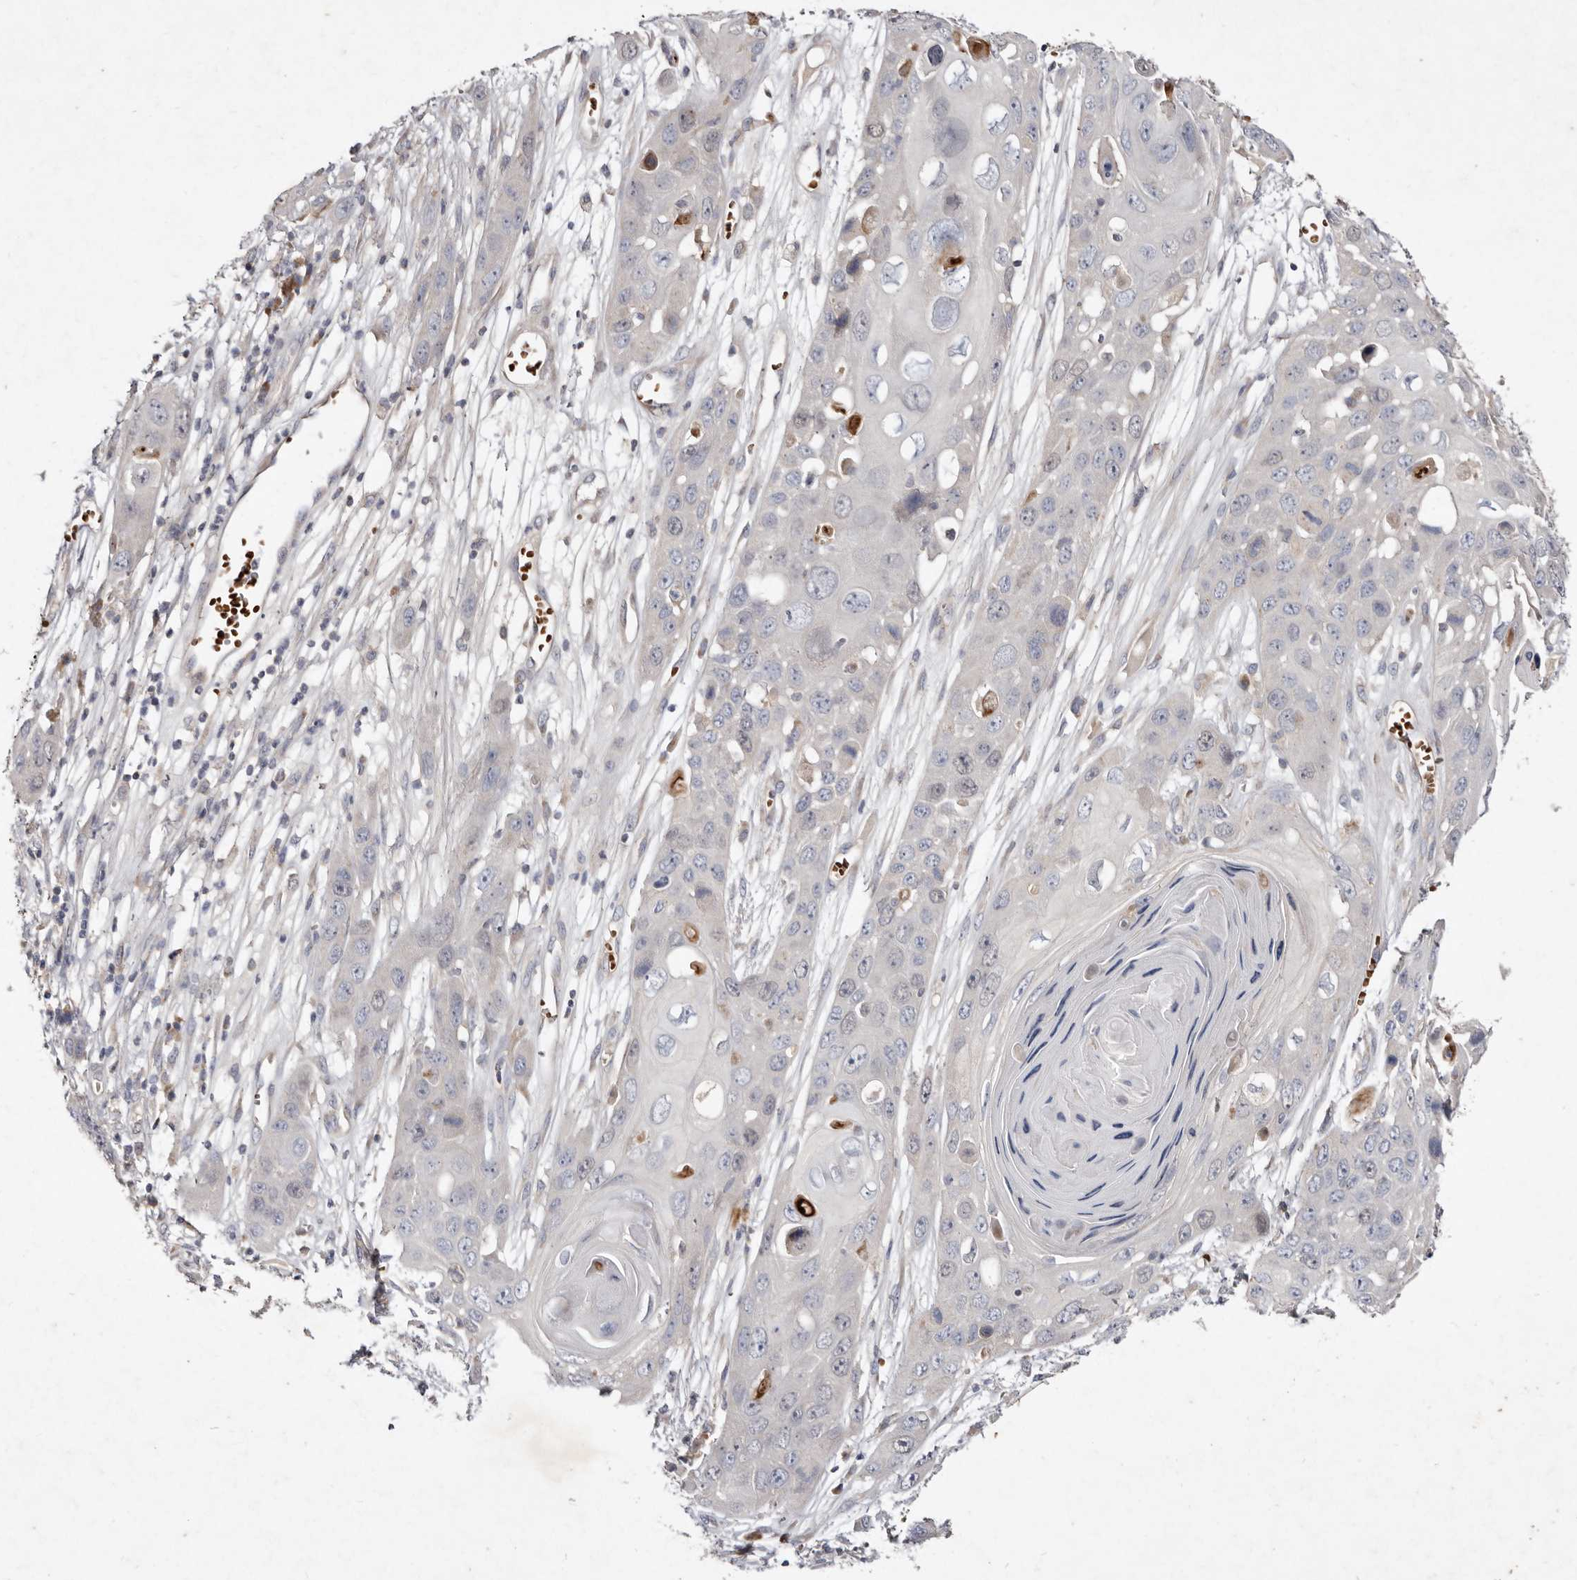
{"staining": {"intensity": "negative", "quantity": "none", "location": "none"}, "tissue": "skin cancer", "cell_type": "Tumor cells", "image_type": "cancer", "snomed": [{"axis": "morphology", "description": "Squamous cell carcinoma, NOS"}, {"axis": "topography", "description": "Skin"}], "caption": "Tumor cells are negative for brown protein staining in skin cancer (squamous cell carcinoma).", "gene": "SLC25A20", "patient": {"sex": "male", "age": 55}}